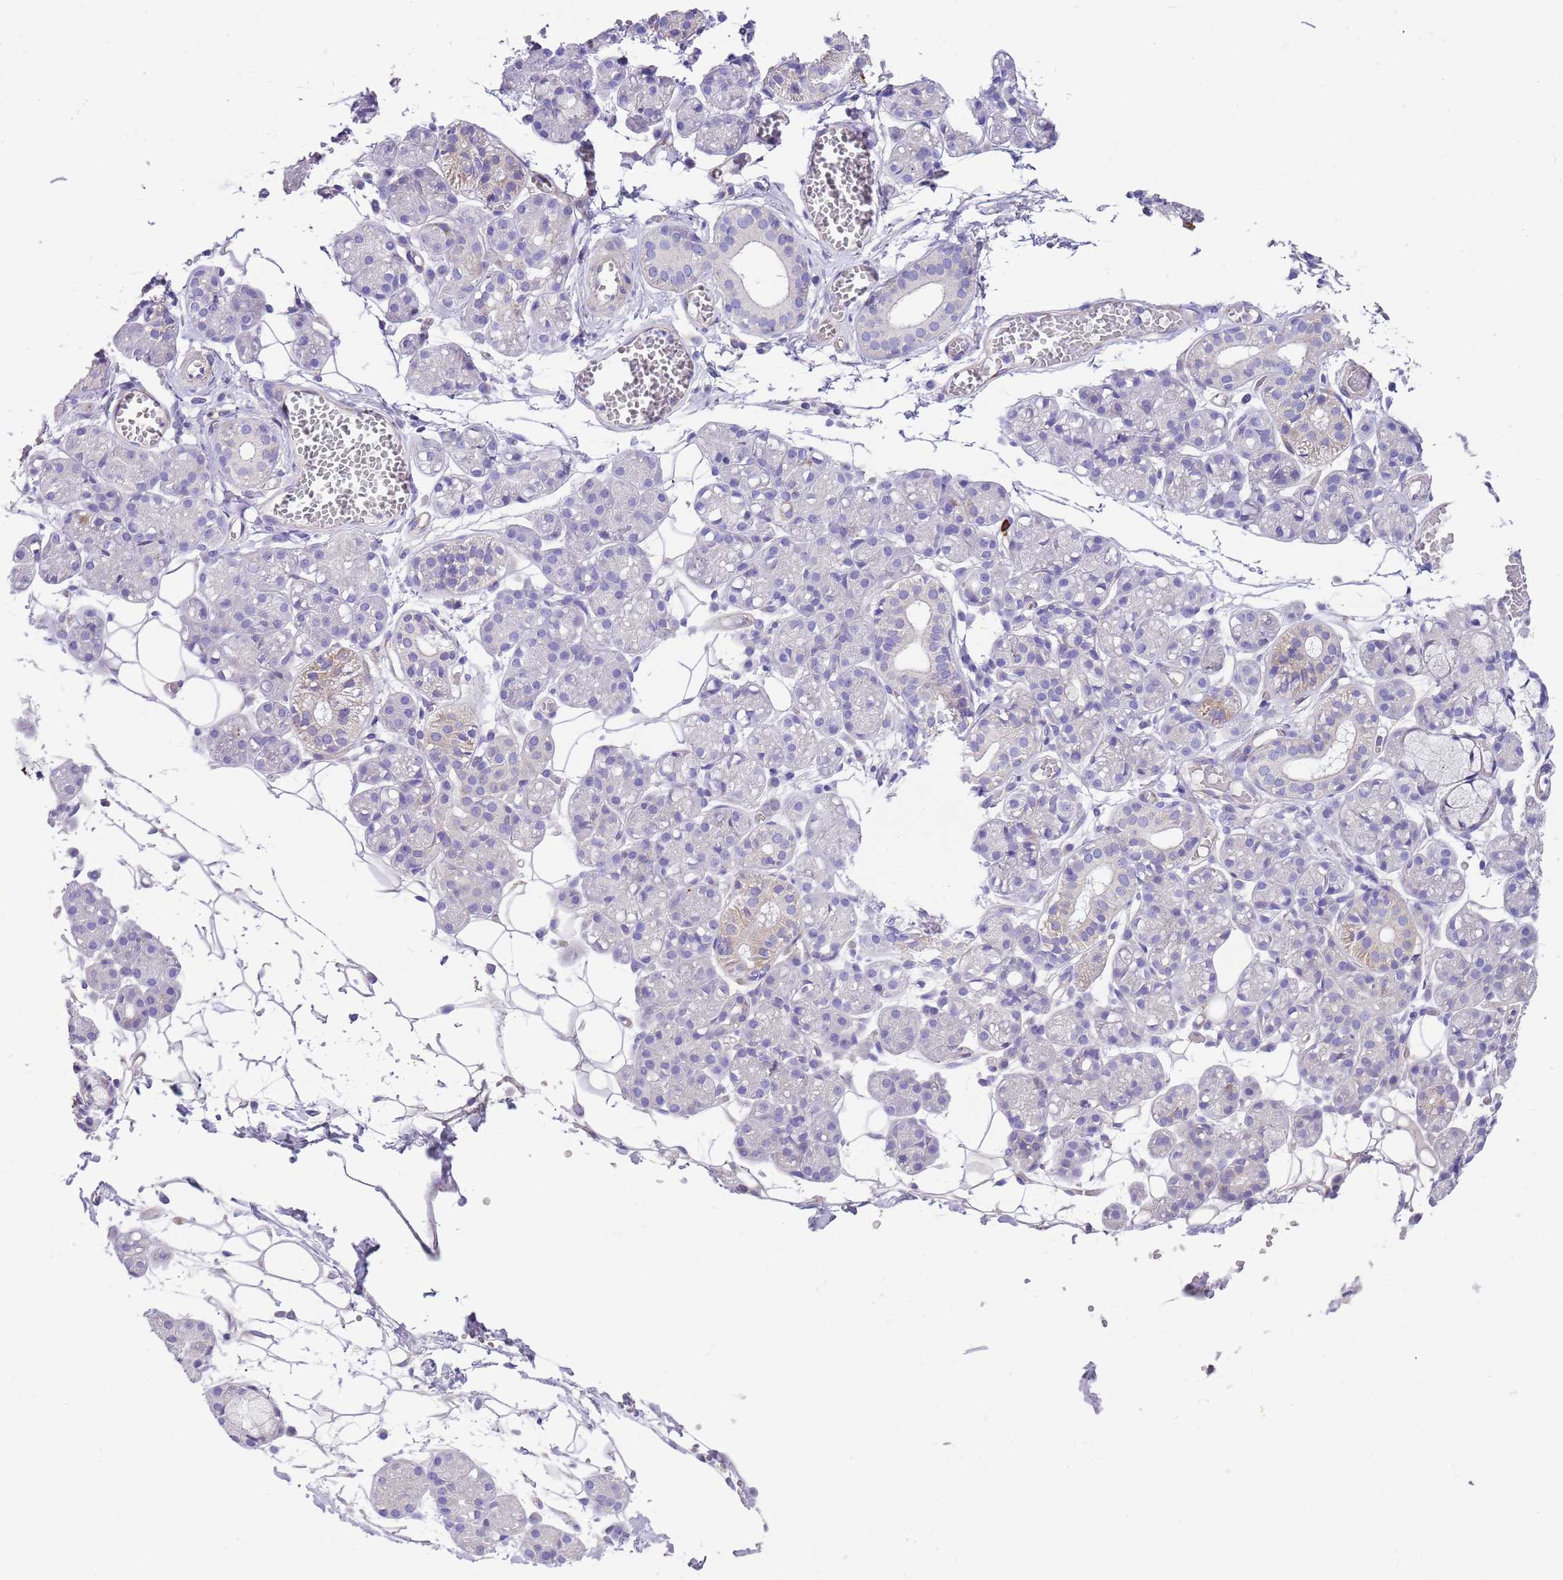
{"staining": {"intensity": "negative", "quantity": "none", "location": "none"}, "tissue": "salivary gland", "cell_type": "Glandular cells", "image_type": "normal", "snomed": [{"axis": "morphology", "description": "Normal tissue, NOS"}, {"axis": "topography", "description": "Salivary gland"}], "caption": "The histopathology image displays no significant staining in glandular cells of salivary gland.", "gene": "SERINC3", "patient": {"sex": "male", "age": 63}}